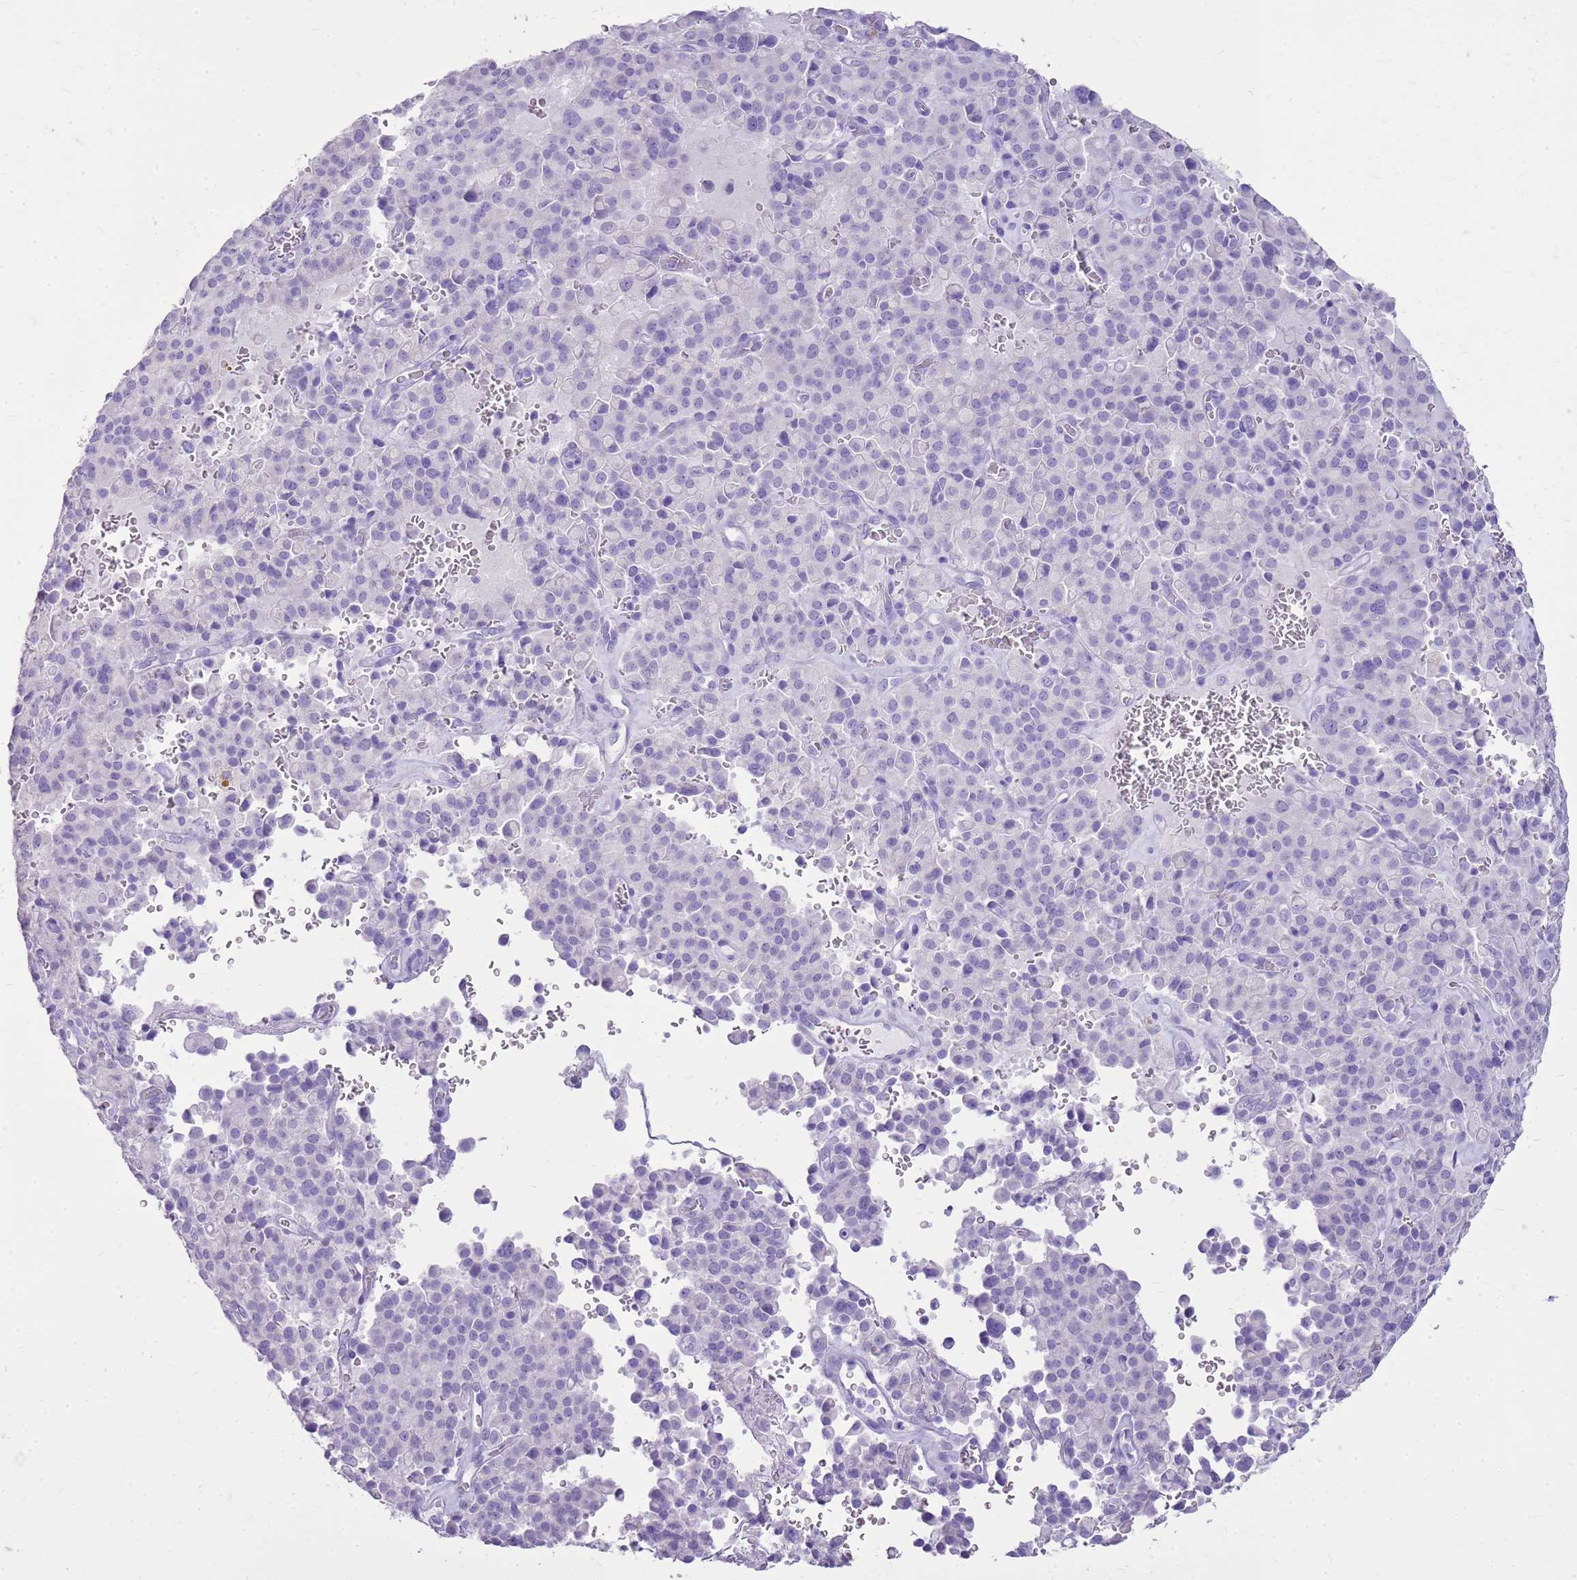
{"staining": {"intensity": "negative", "quantity": "none", "location": "none"}, "tissue": "pancreatic cancer", "cell_type": "Tumor cells", "image_type": "cancer", "snomed": [{"axis": "morphology", "description": "Adenocarcinoma, NOS"}, {"axis": "topography", "description": "Pancreas"}], "caption": "Immunohistochemistry (IHC) photomicrograph of neoplastic tissue: pancreatic adenocarcinoma stained with DAB shows no significant protein positivity in tumor cells.", "gene": "CA8", "patient": {"sex": "male", "age": 65}}